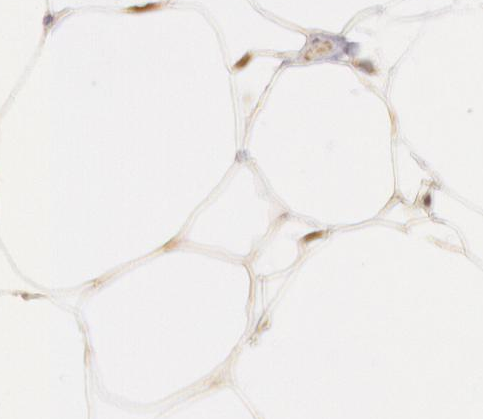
{"staining": {"intensity": "moderate", "quantity": ">75%", "location": "nuclear"}, "tissue": "adipose tissue", "cell_type": "Adipocytes", "image_type": "normal", "snomed": [{"axis": "morphology", "description": "Normal tissue, NOS"}, {"axis": "morphology", "description": "Duct carcinoma"}, {"axis": "topography", "description": "Breast"}, {"axis": "topography", "description": "Adipose tissue"}], "caption": "The histopathology image reveals a brown stain indicating the presence of a protein in the nuclear of adipocytes in adipose tissue. The protein is stained brown, and the nuclei are stained in blue (DAB IHC with brightfield microscopy, high magnification).", "gene": "MPST", "patient": {"sex": "female", "age": 37}}